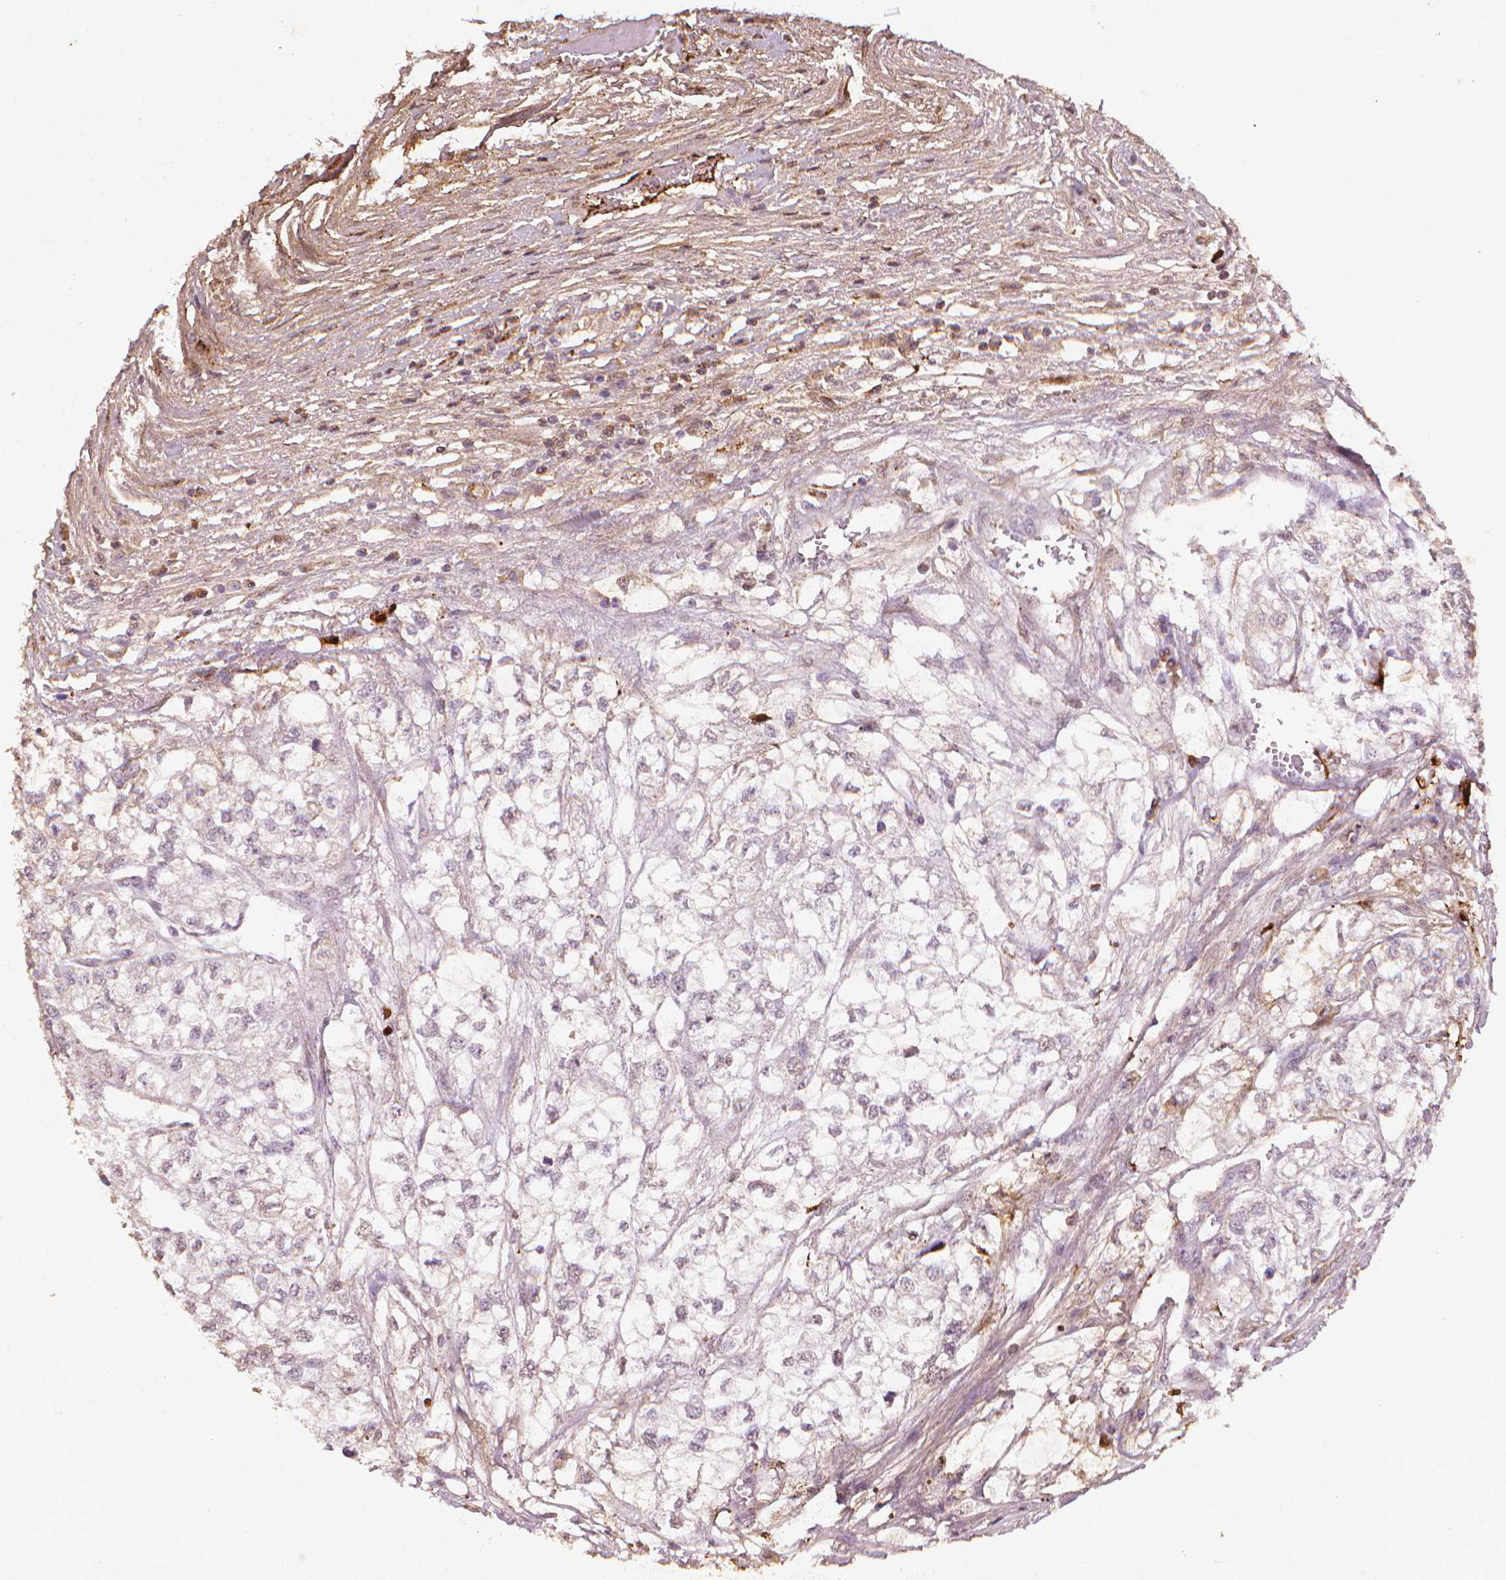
{"staining": {"intensity": "negative", "quantity": "none", "location": "none"}, "tissue": "renal cancer", "cell_type": "Tumor cells", "image_type": "cancer", "snomed": [{"axis": "morphology", "description": "Adenocarcinoma, NOS"}, {"axis": "topography", "description": "Kidney"}], "caption": "High power microscopy histopathology image of an immunohistochemistry photomicrograph of adenocarcinoma (renal), revealing no significant staining in tumor cells.", "gene": "DCN", "patient": {"sex": "male", "age": 56}}